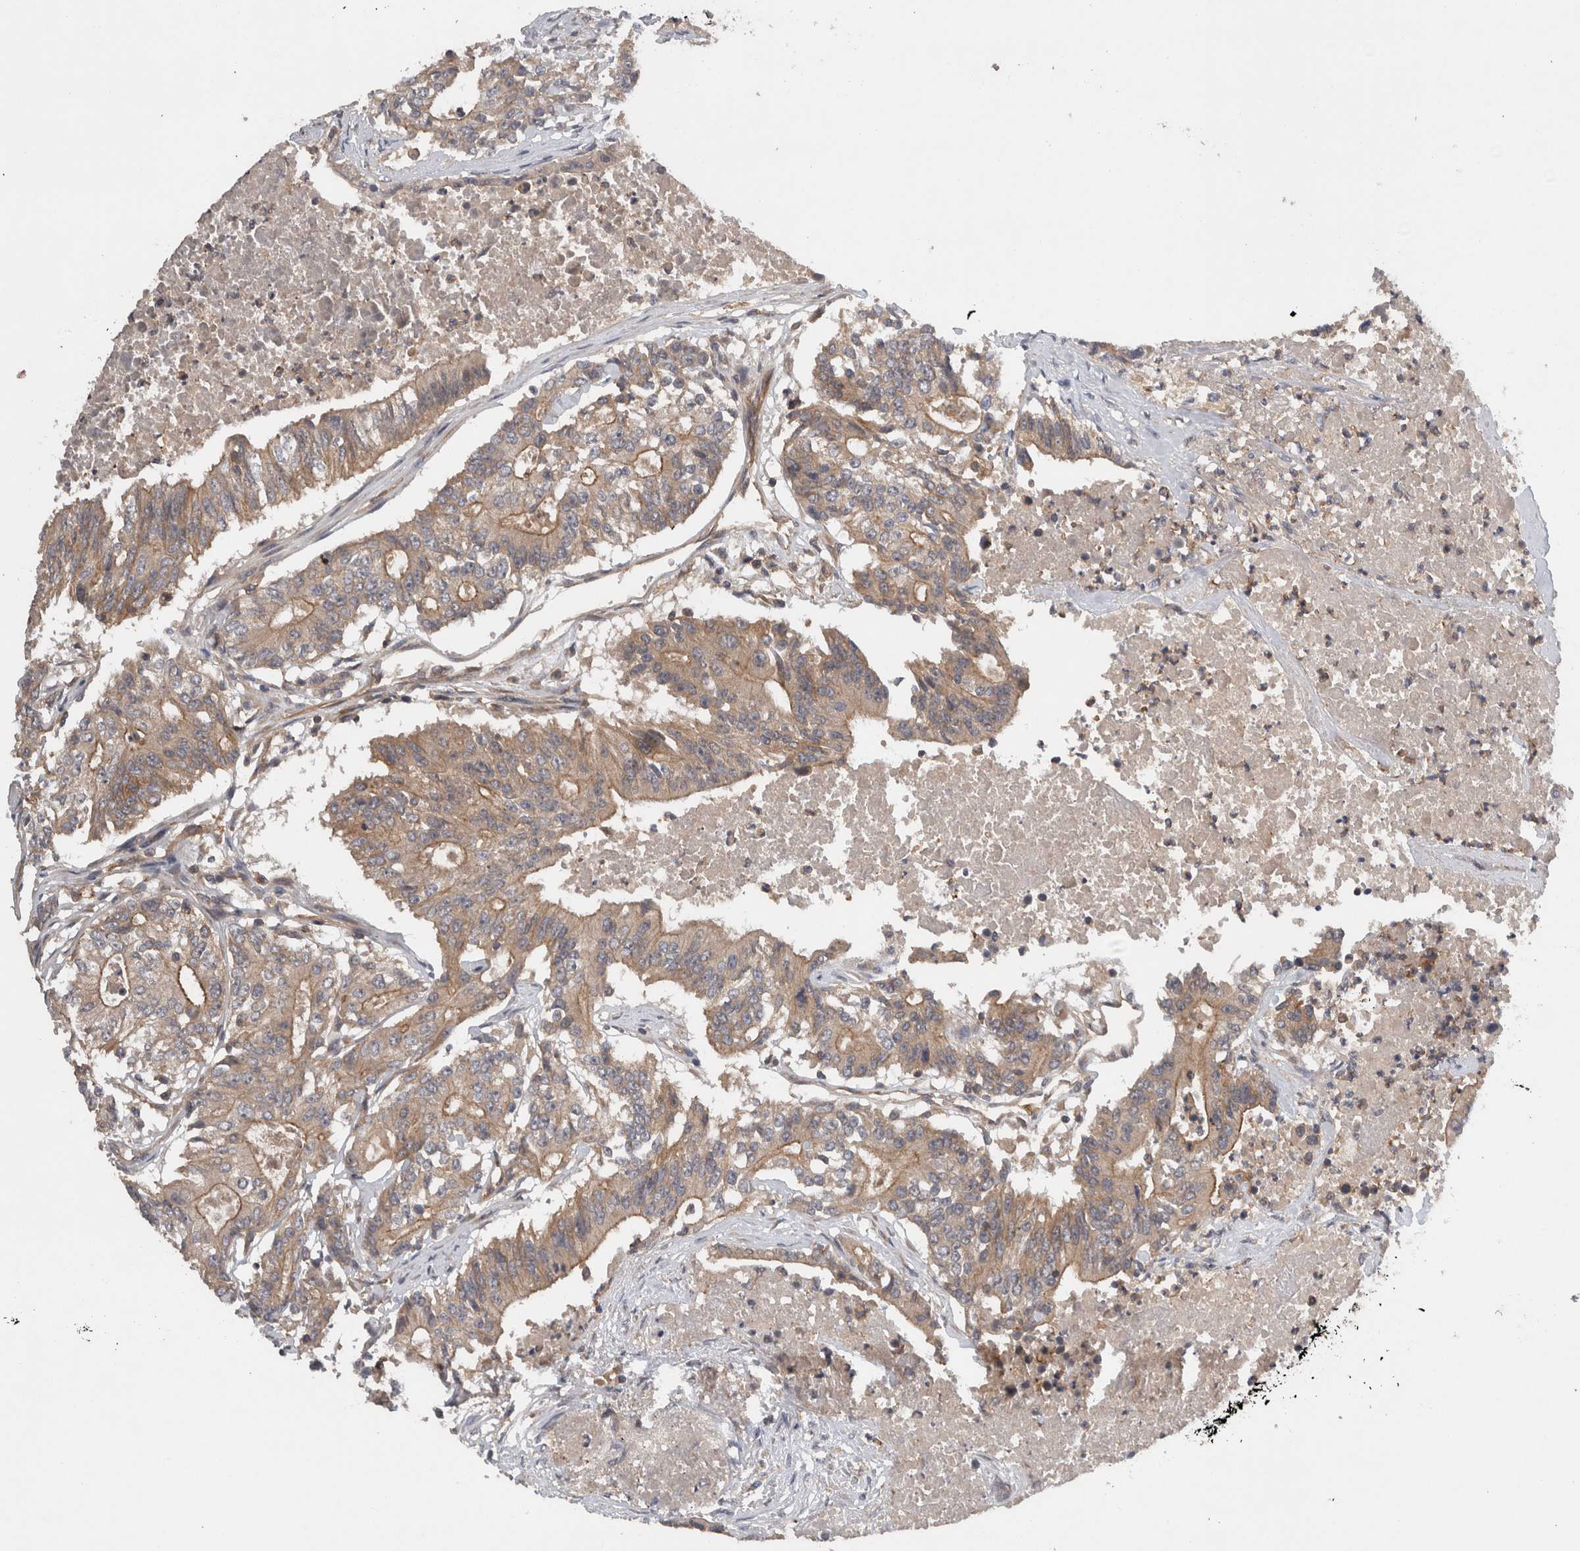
{"staining": {"intensity": "weak", "quantity": ">75%", "location": "cytoplasmic/membranous"}, "tissue": "colorectal cancer", "cell_type": "Tumor cells", "image_type": "cancer", "snomed": [{"axis": "morphology", "description": "Adenocarcinoma, NOS"}, {"axis": "topography", "description": "Colon"}], "caption": "Protein expression analysis of colorectal cancer (adenocarcinoma) shows weak cytoplasmic/membranous positivity in about >75% of tumor cells.", "gene": "SCARA5", "patient": {"sex": "female", "age": 77}}